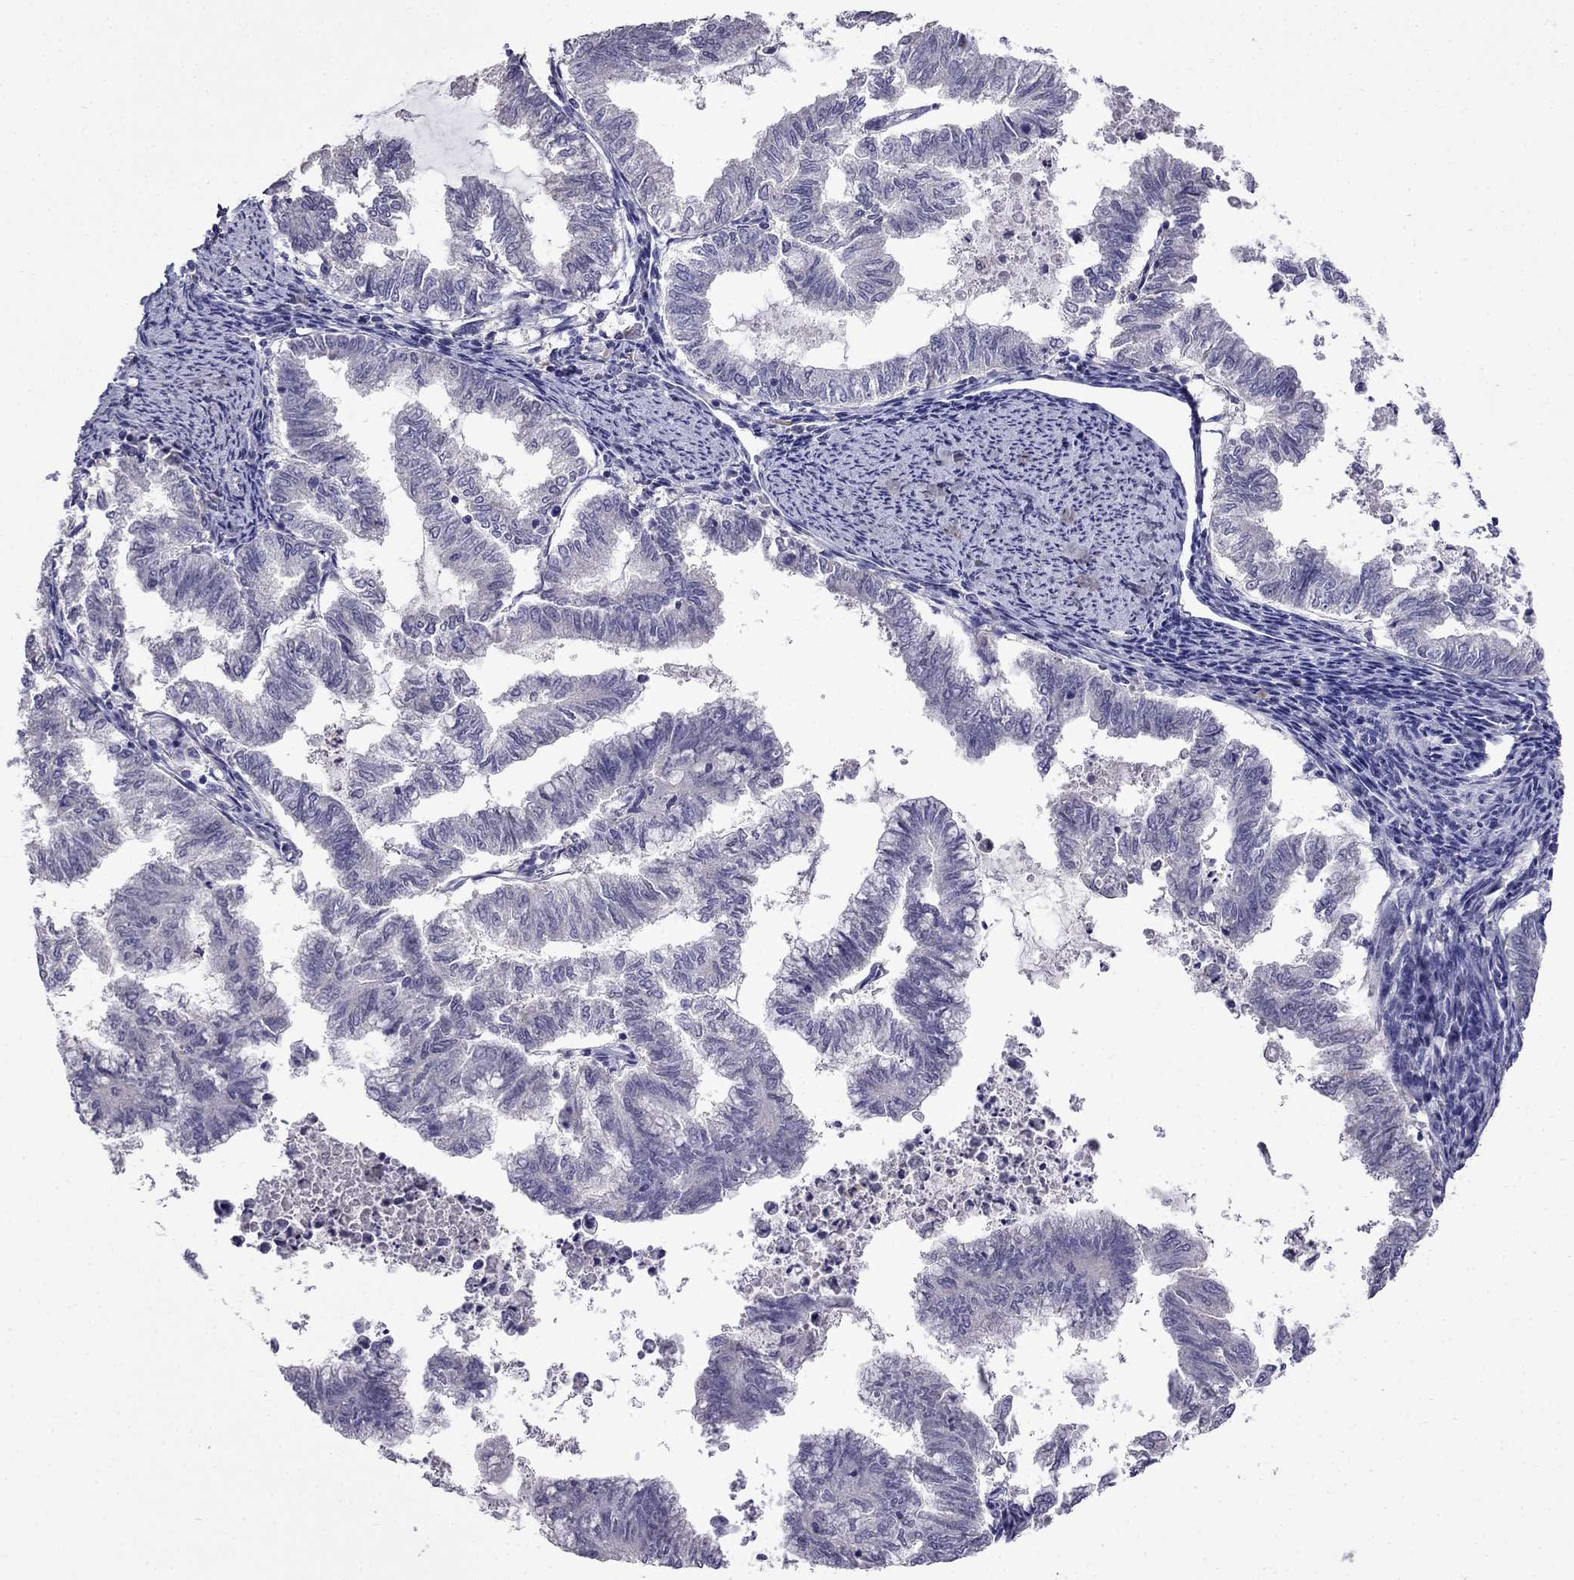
{"staining": {"intensity": "negative", "quantity": "none", "location": "none"}, "tissue": "endometrial cancer", "cell_type": "Tumor cells", "image_type": "cancer", "snomed": [{"axis": "morphology", "description": "Adenocarcinoma, NOS"}, {"axis": "topography", "description": "Endometrium"}], "caption": "A photomicrograph of endometrial cancer (adenocarcinoma) stained for a protein shows no brown staining in tumor cells. (Brightfield microscopy of DAB immunohistochemistry at high magnification).", "gene": "AQP9", "patient": {"sex": "female", "age": 79}}